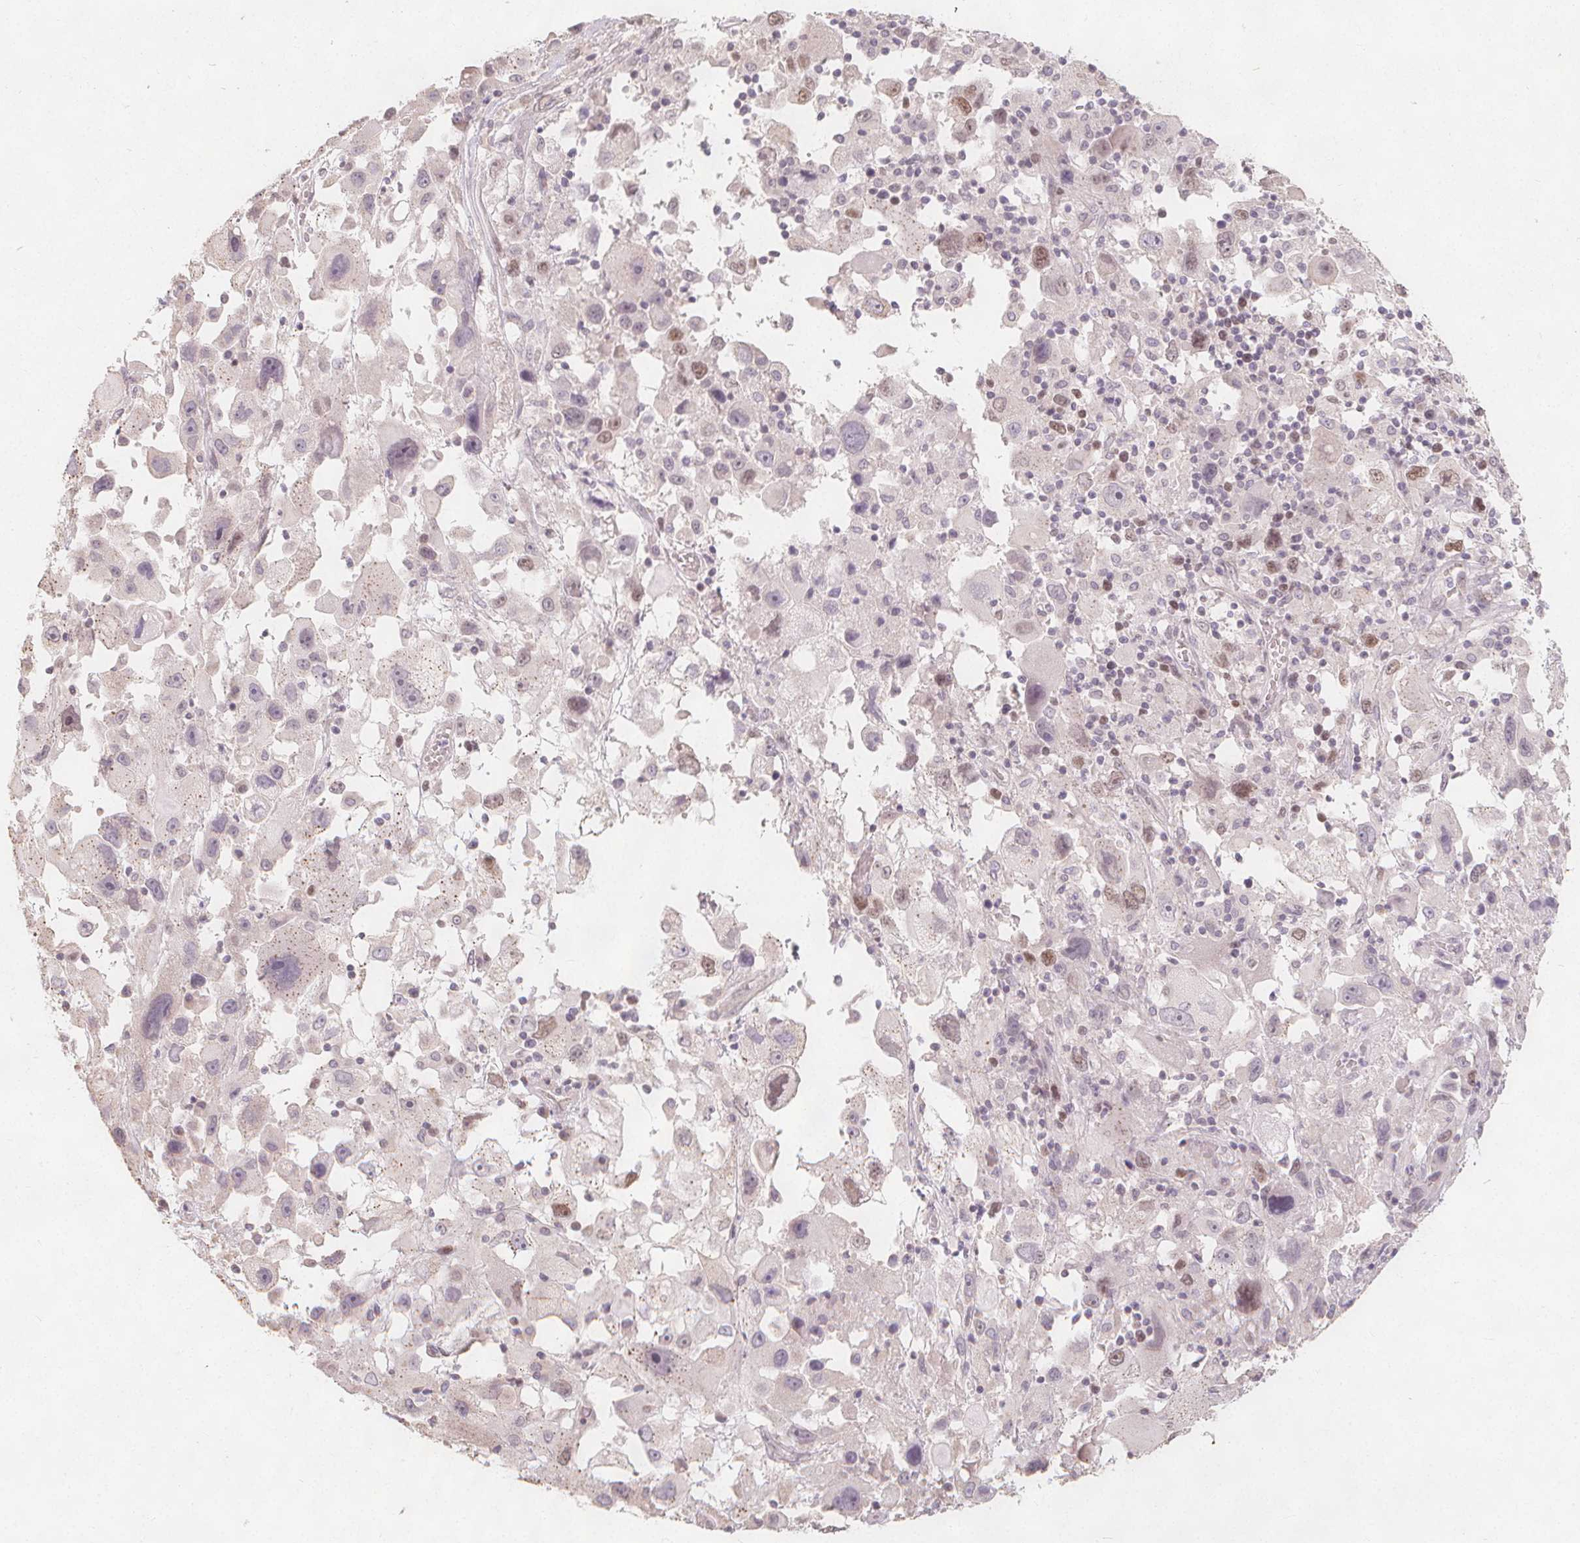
{"staining": {"intensity": "weak", "quantity": "<25%", "location": "nuclear"}, "tissue": "melanoma", "cell_type": "Tumor cells", "image_type": "cancer", "snomed": [{"axis": "morphology", "description": "Malignant melanoma, Metastatic site"}, {"axis": "topography", "description": "Soft tissue"}], "caption": "Tumor cells show no significant protein staining in malignant melanoma (metastatic site).", "gene": "TIPIN", "patient": {"sex": "male", "age": 50}}